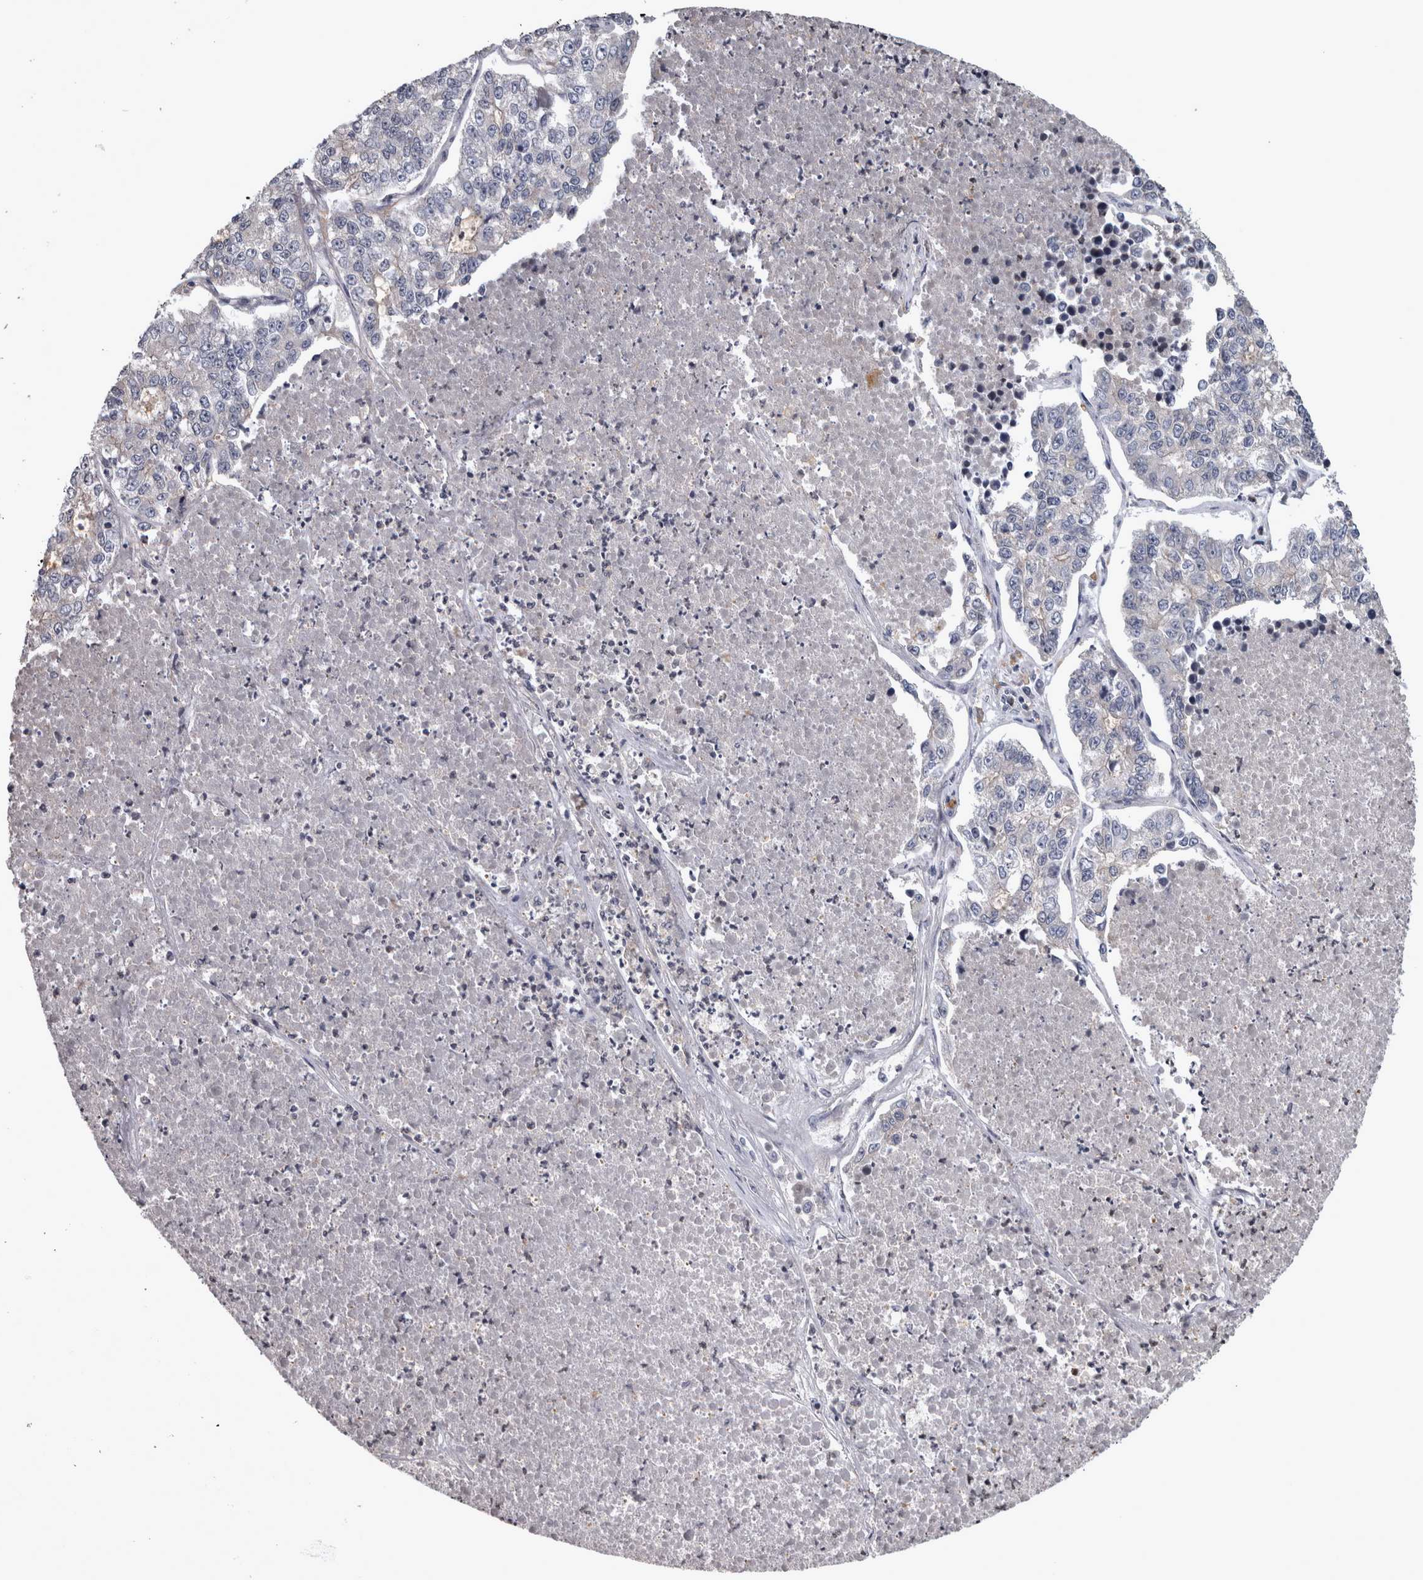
{"staining": {"intensity": "negative", "quantity": "none", "location": "none"}, "tissue": "lung cancer", "cell_type": "Tumor cells", "image_type": "cancer", "snomed": [{"axis": "morphology", "description": "Adenocarcinoma, NOS"}, {"axis": "topography", "description": "Lung"}], "caption": "Immunohistochemistry image of neoplastic tissue: lung cancer (adenocarcinoma) stained with DAB exhibits no significant protein expression in tumor cells.", "gene": "PRKCI", "patient": {"sex": "male", "age": 49}}